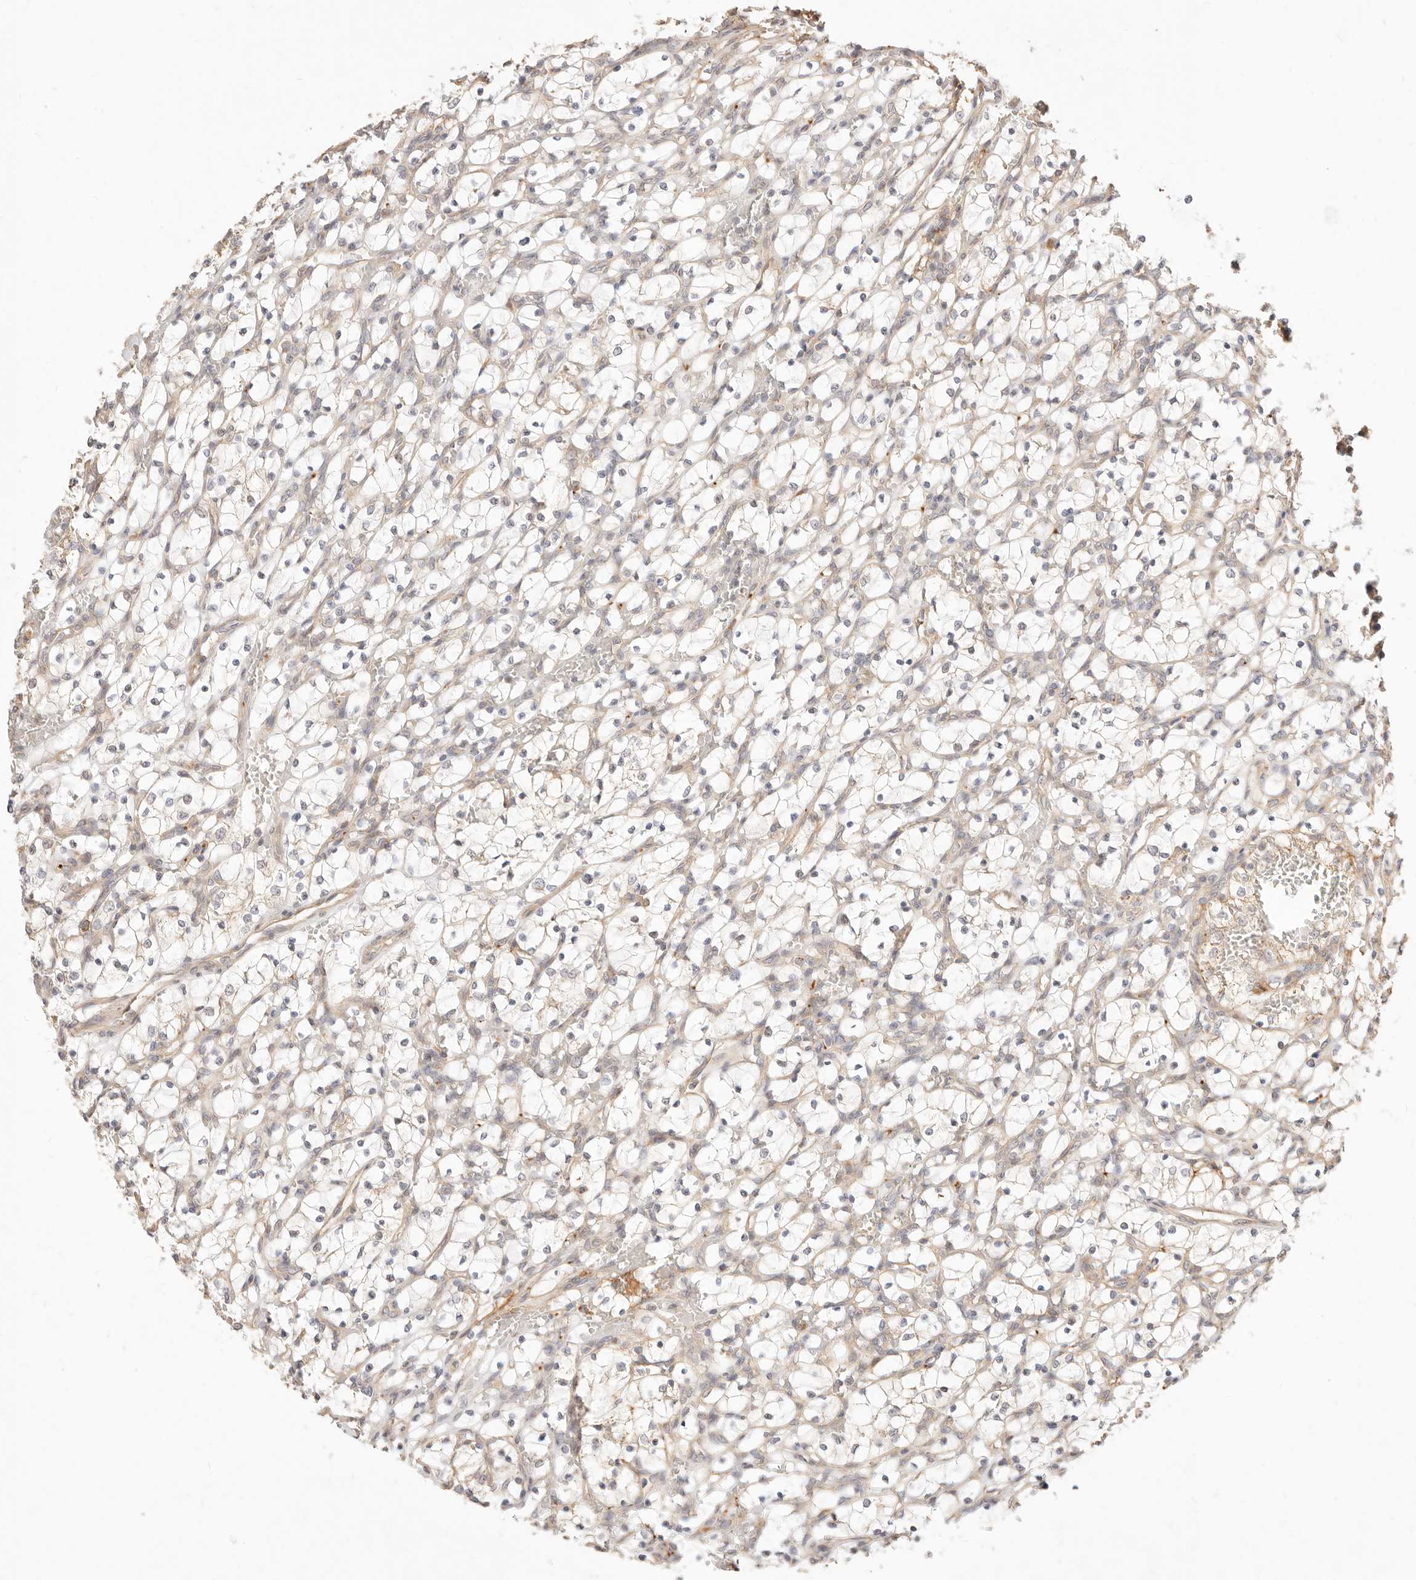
{"staining": {"intensity": "negative", "quantity": "none", "location": "none"}, "tissue": "renal cancer", "cell_type": "Tumor cells", "image_type": "cancer", "snomed": [{"axis": "morphology", "description": "Adenocarcinoma, NOS"}, {"axis": "topography", "description": "Kidney"}], "caption": "Renal cancer (adenocarcinoma) was stained to show a protein in brown. There is no significant staining in tumor cells.", "gene": "UBXN10", "patient": {"sex": "female", "age": 69}}